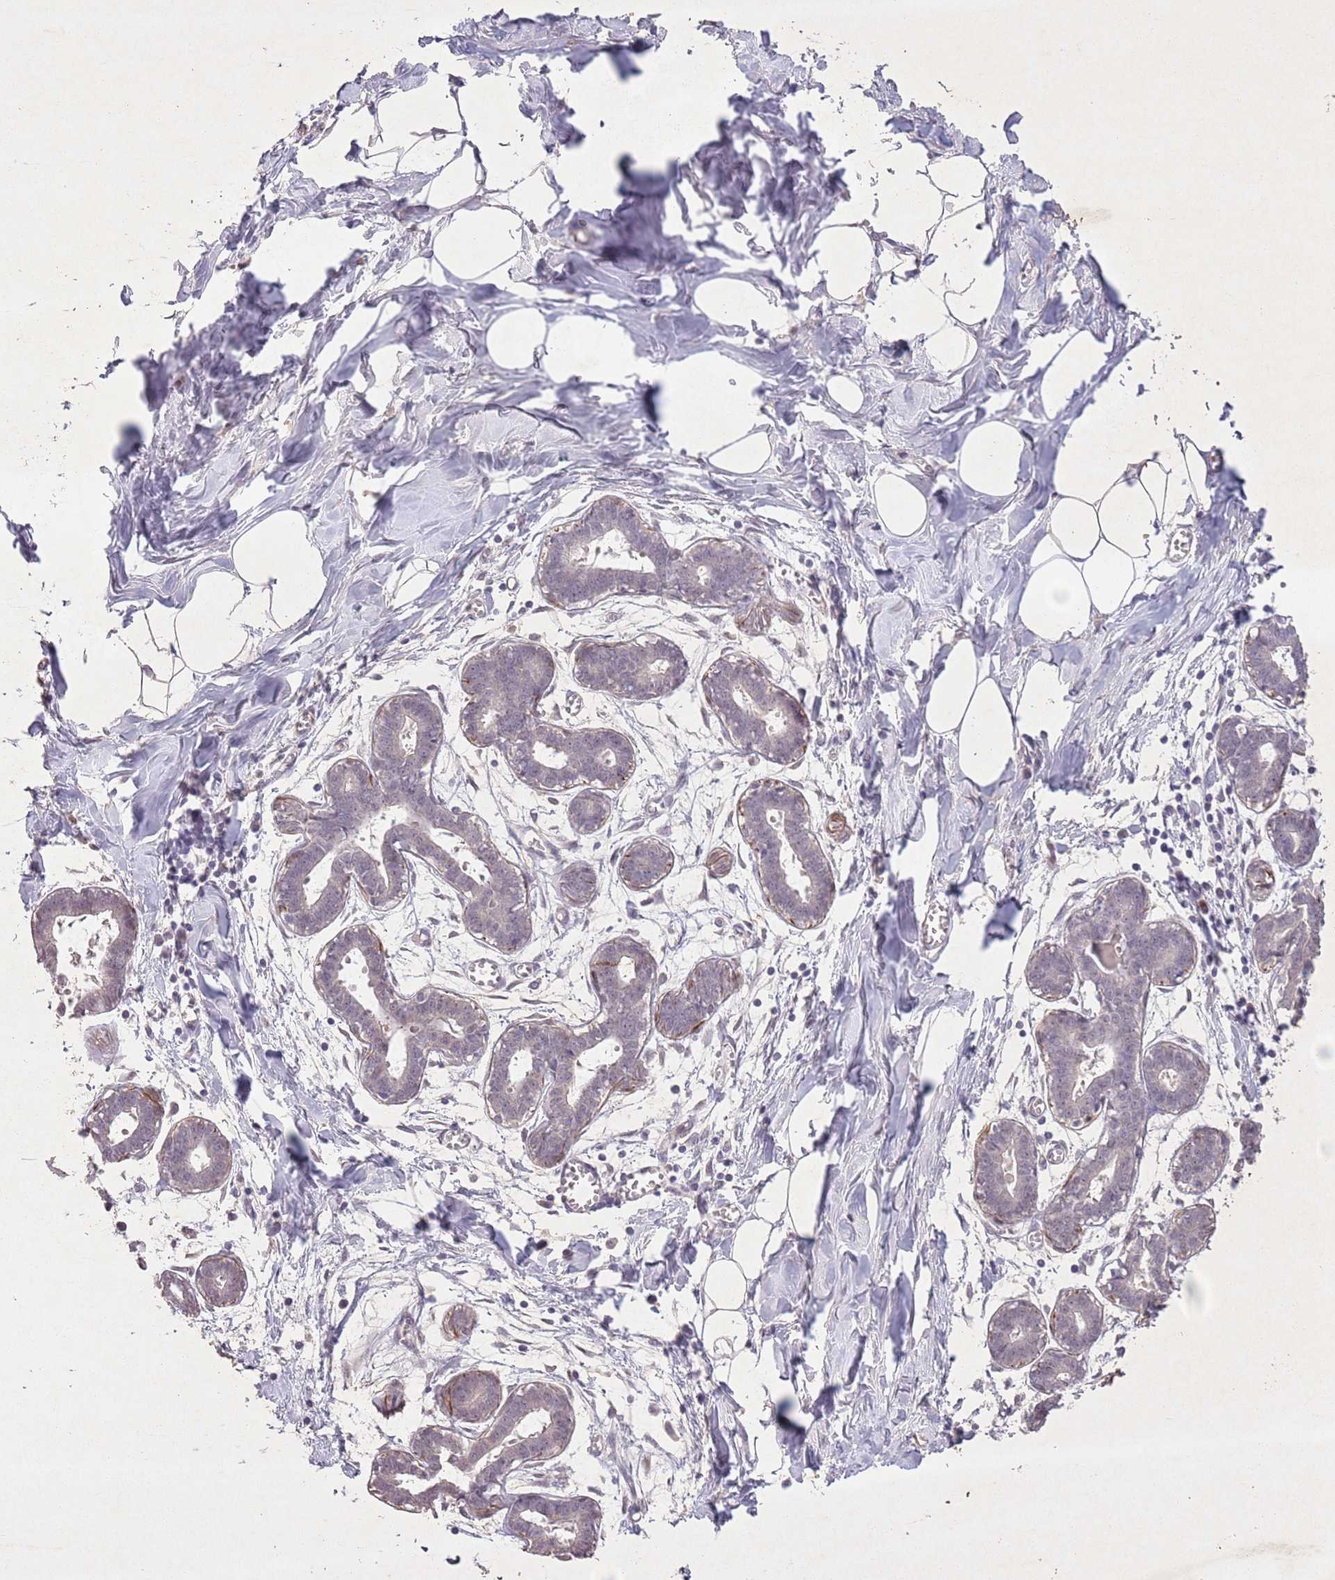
{"staining": {"intensity": "negative", "quantity": "none", "location": "none"}, "tissue": "breast", "cell_type": "Adipocytes", "image_type": "normal", "snomed": [{"axis": "morphology", "description": "Normal tissue, NOS"}, {"axis": "topography", "description": "Breast"}], "caption": "Breast stained for a protein using immunohistochemistry (IHC) reveals no expression adipocytes.", "gene": "CCNI", "patient": {"sex": "female", "age": 27}}